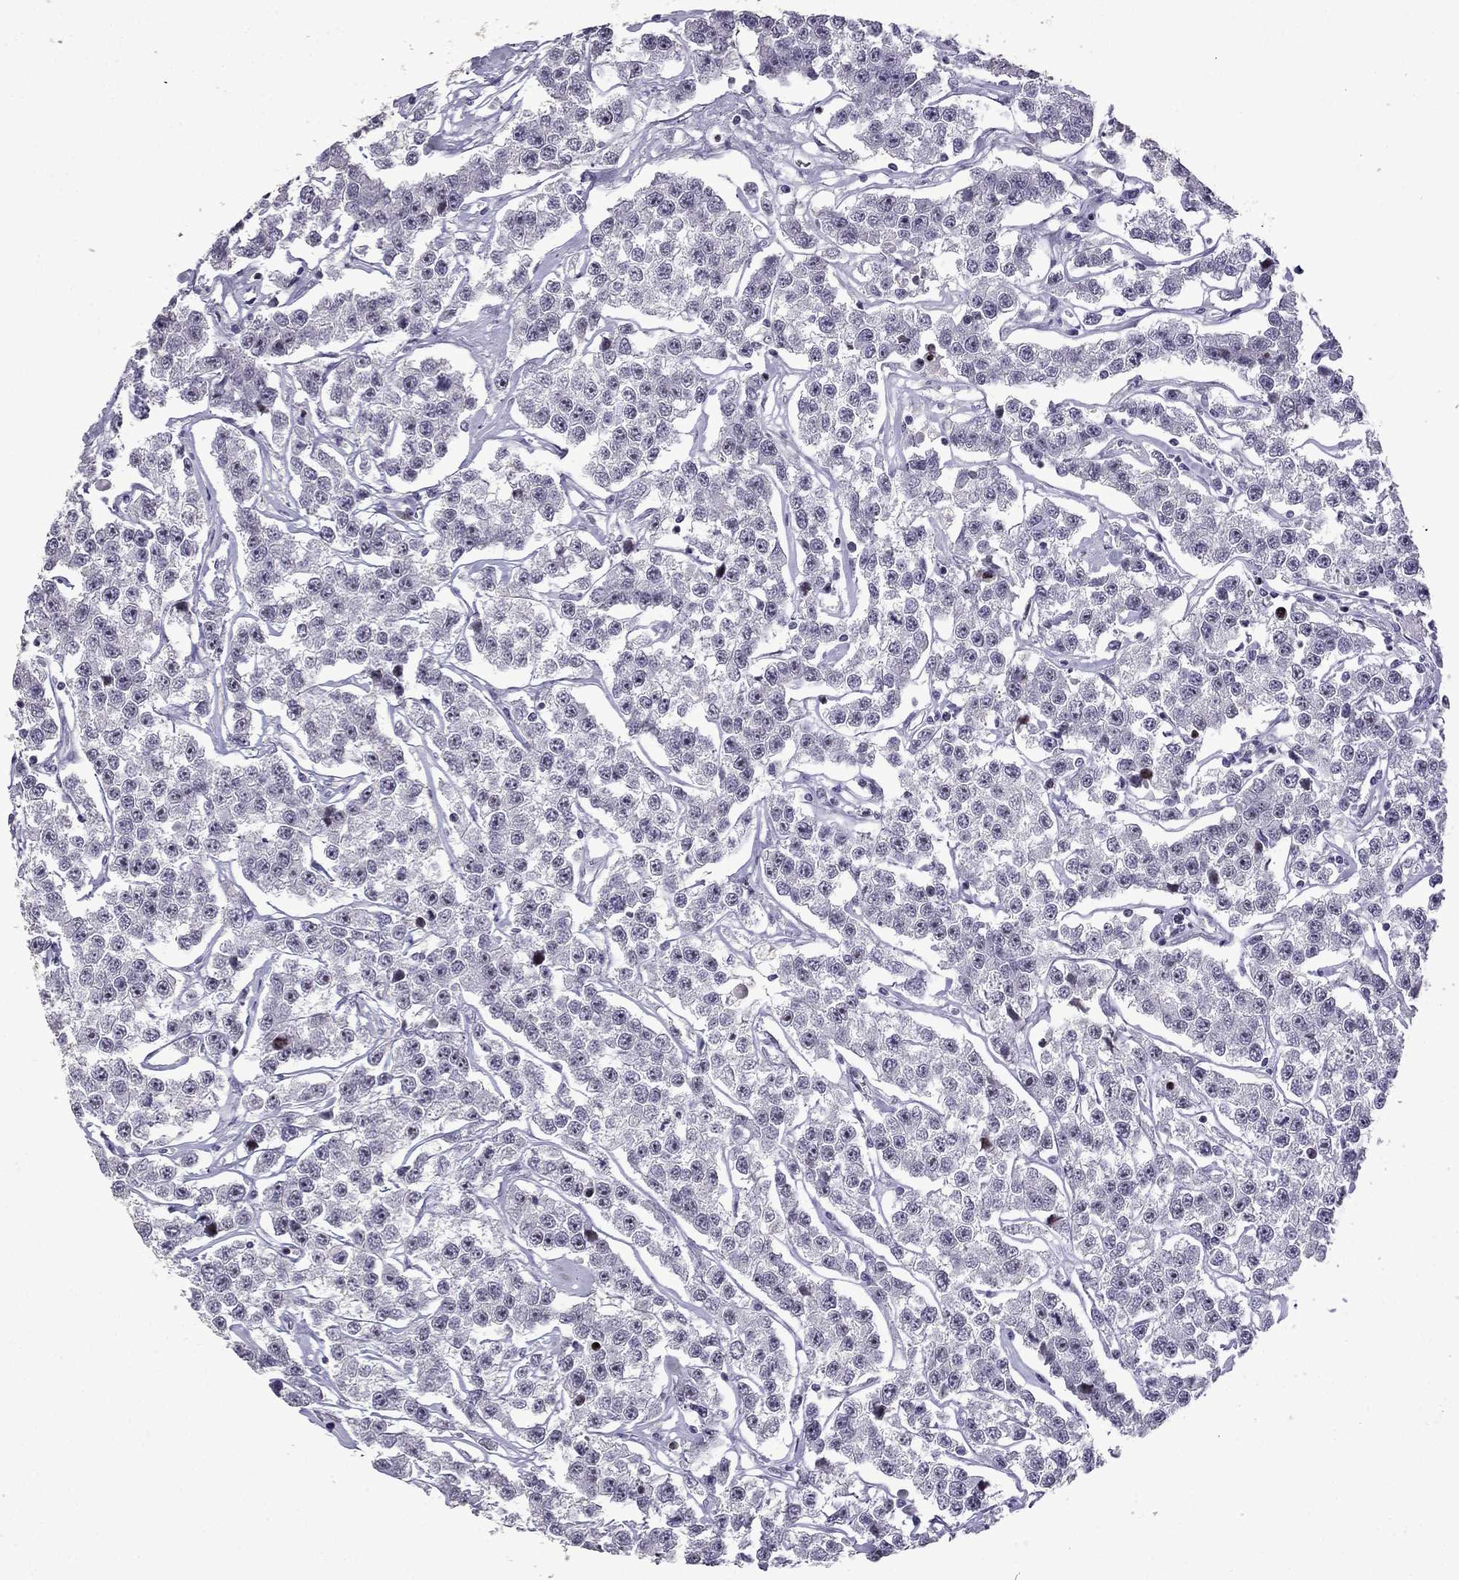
{"staining": {"intensity": "negative", "quantity": "none", "location": "none"}, "tissue": "testis cancer", "cell_type": "Tumor cells", "image_type": "cancer", "snomed": [{"axis": "morphology", "description": "Seminoma, NOS"}, {"axis": "topography", "description": "Testis"}], "caption": "Immunohistochemistry (IHC) photomicrograph of human testis cancer (seminoma) stained for a protein (brown), which displays no positivity in tumor cells.", "gene": "TTN", "patient": {"sex": "male", "age": 59}}